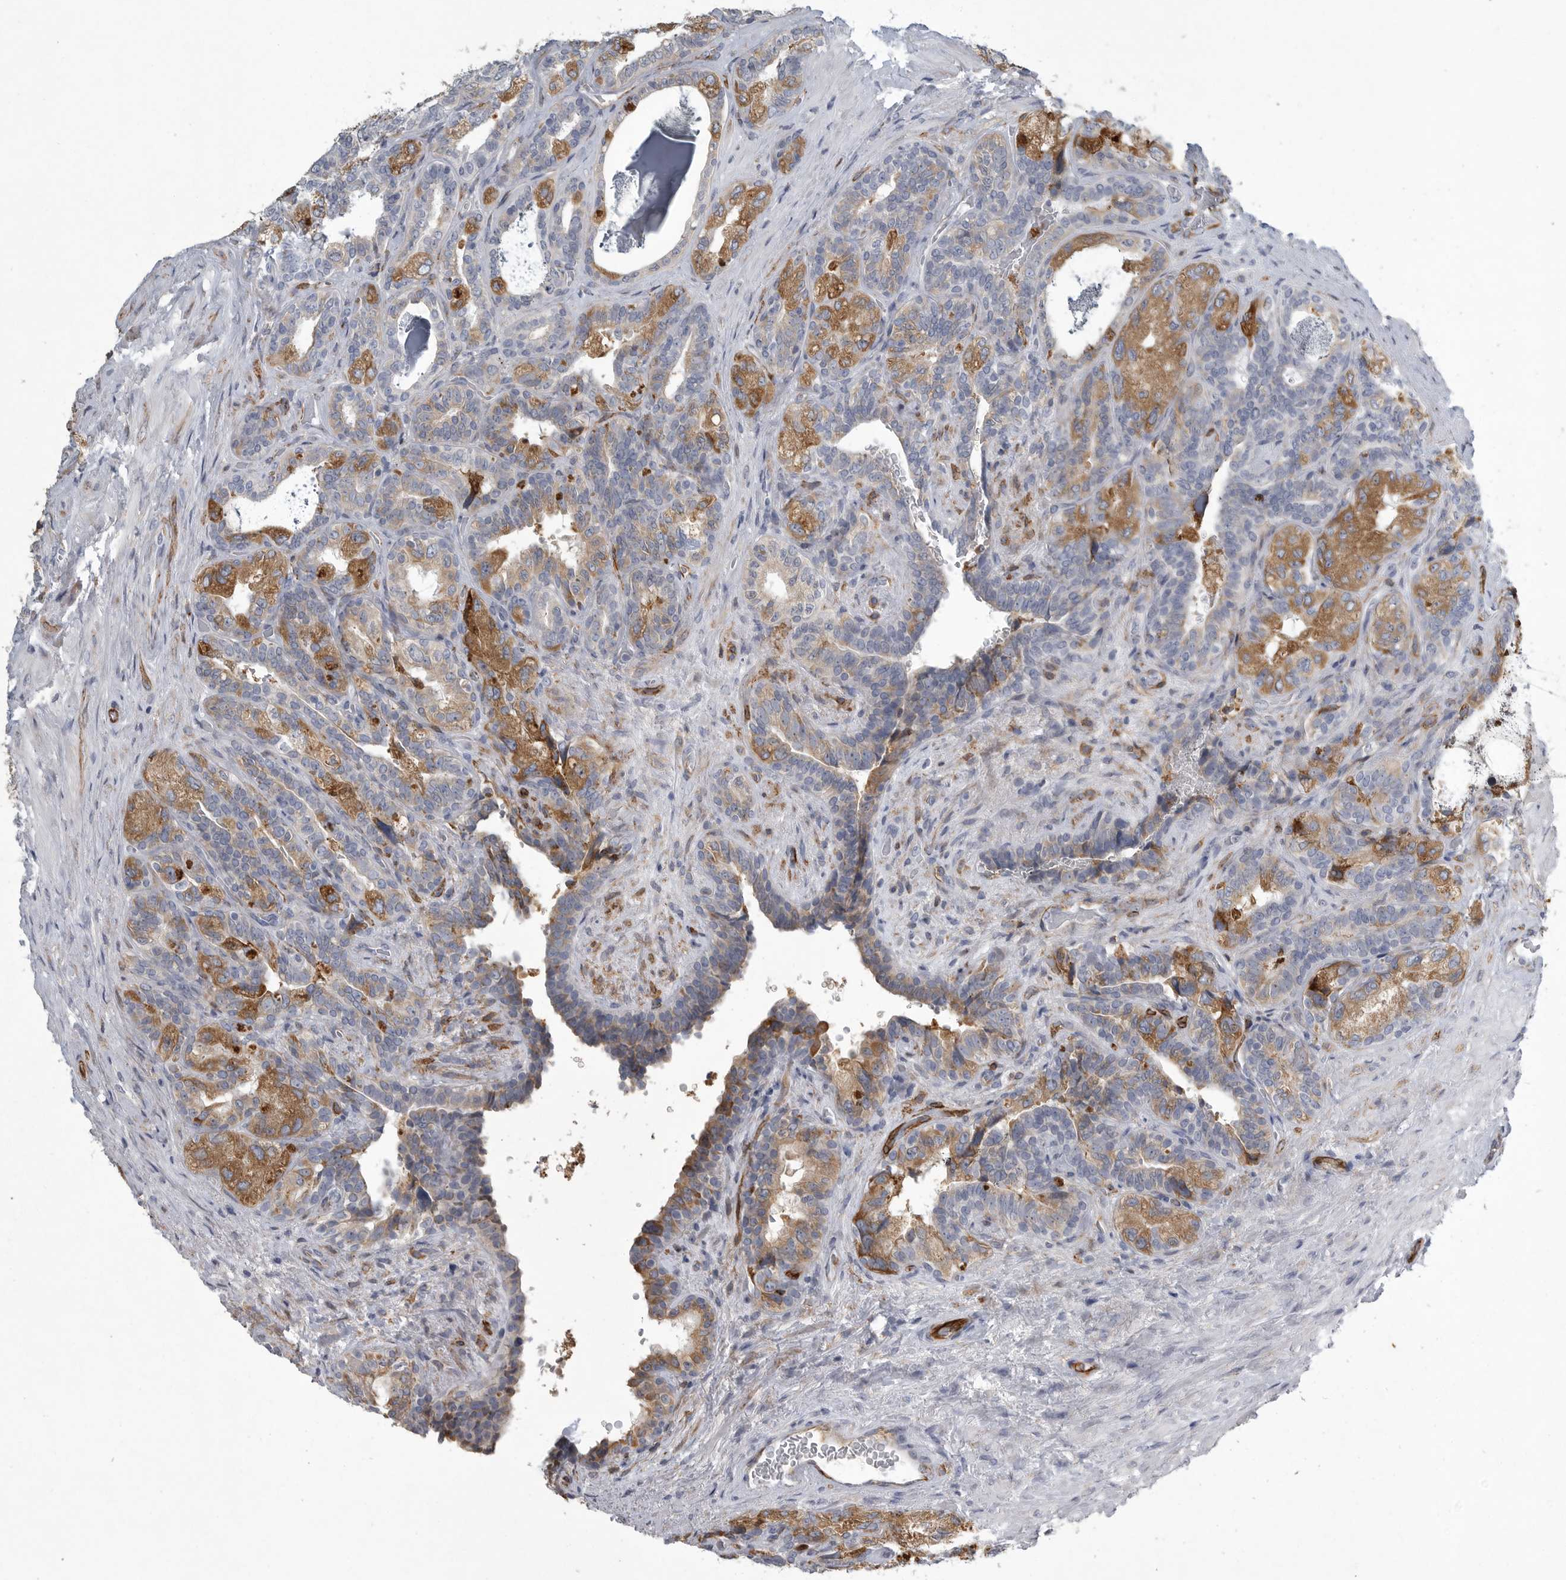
{"staining": {"intensity": "moderate", "quantity": ">75%", "location": "cytoplasmic/membranous"}, "tissue": "seminal vesicle", "cell_type": "Glandular cells", "image_type": "normal", "snomed": [{"axis": "morphology", "description": "Normal tissue, NOS"}, {"axis": "topography", "description": "Prostate"}, {"axis": "topography", "description": "Seminal veicle"}], "caption": "Moderate cytoplasmic/membranous positivity is appreciated in about >75% of glandular cells in unremarkable seminal vesicle.", "gene": "MINPP1", "patient": {"sex": "male", "age": 67}}